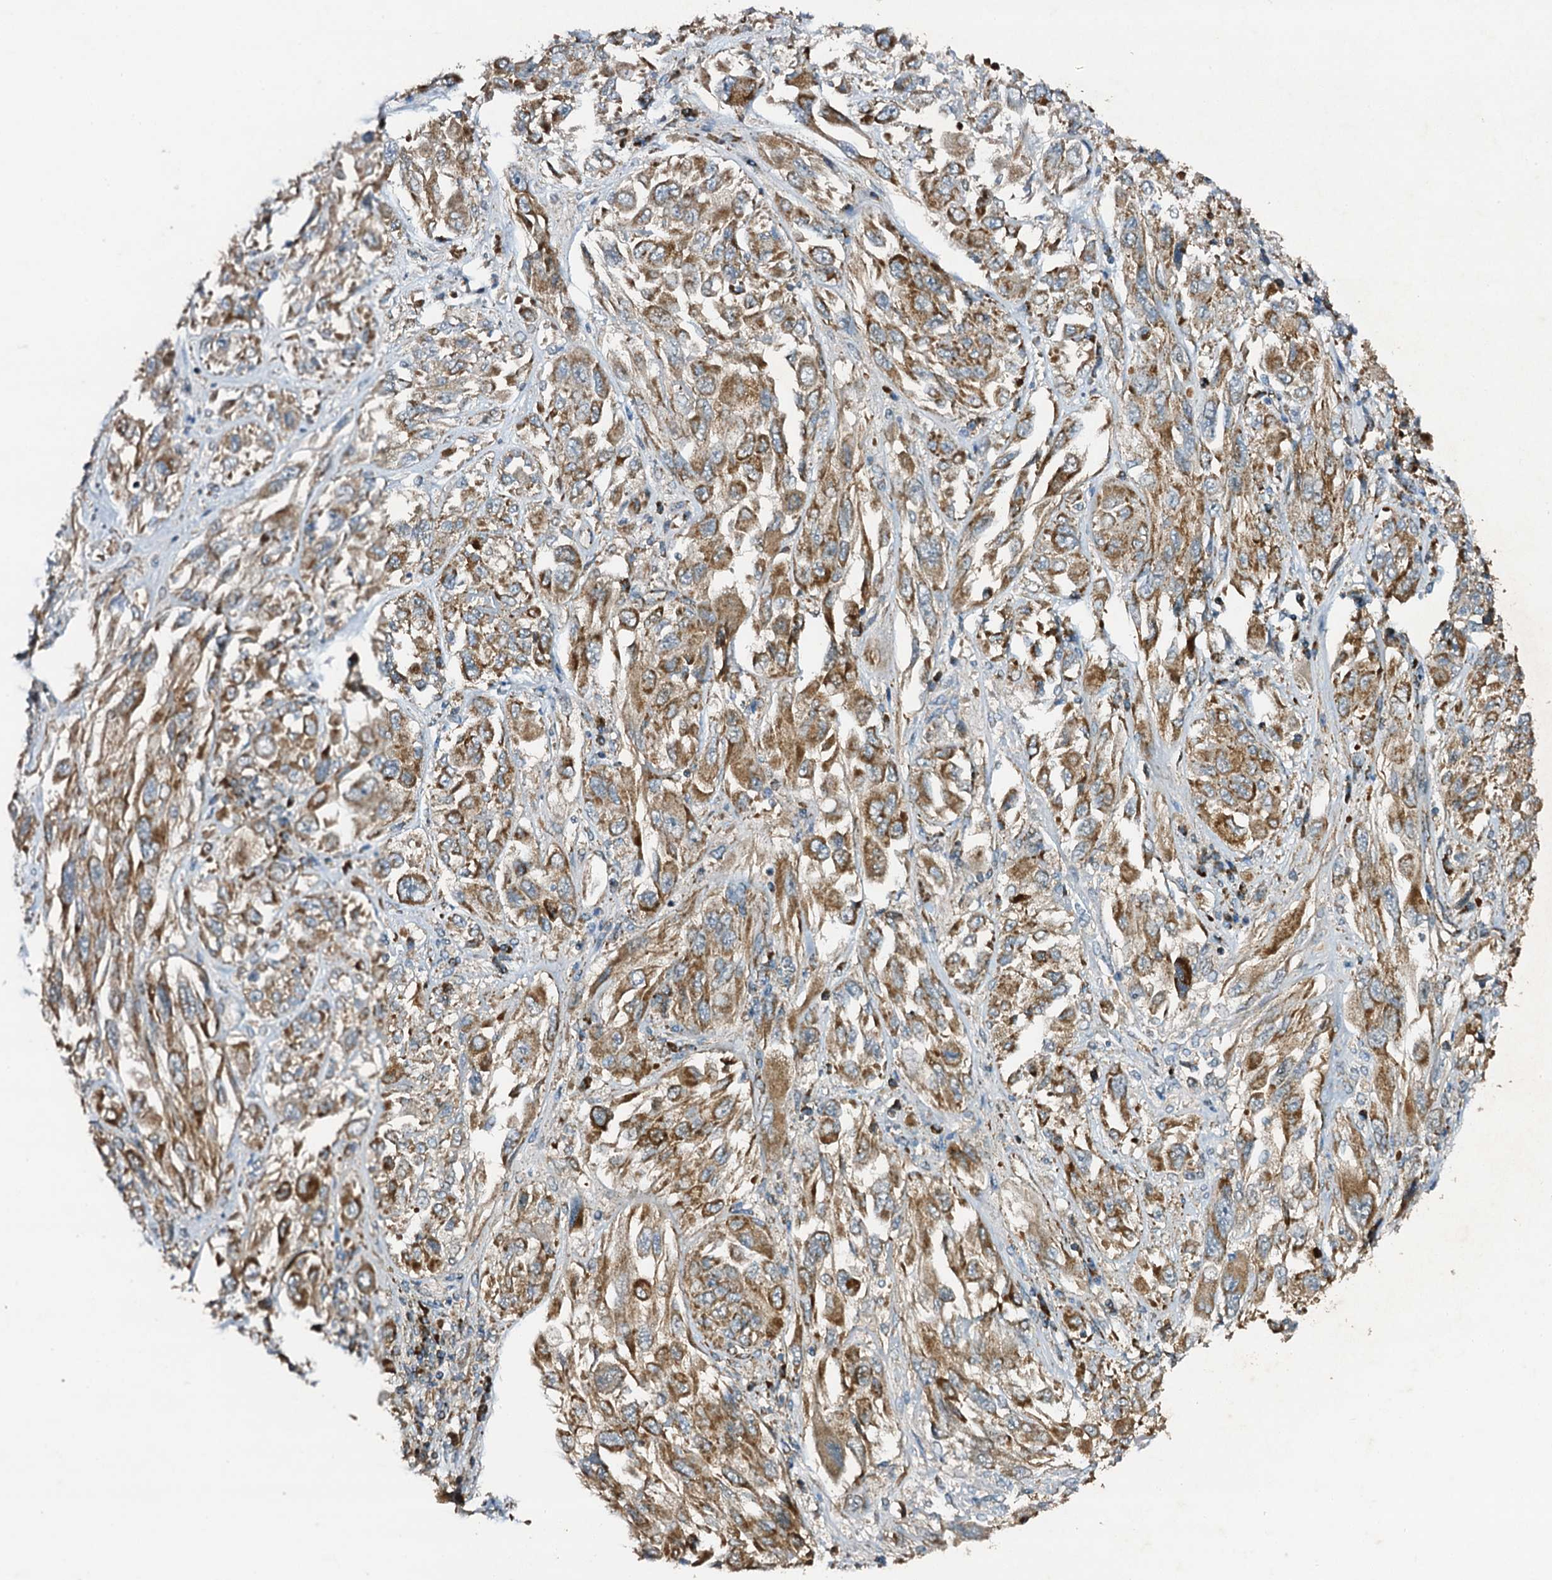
{"staining": {"intensity": "moderate", "quantity": ">75%", "location": "cytoplasmic/membranous"}, "tissue": "melanoma", "cell_type": "Tumor cells", "image_type": "cancer", "snomed": [{"axis": "morphology", "description": "Malignant melanoma, NOS"}, {"axis": "topography", "description": "Skin"}], "caption": "Protein analysis of melanoma tissue demonstrates moderate cytoplasmic/membranous staining in about >75% of tumor cells.", "gene": "NDUFA13", "patient": {"sex": "female", "age": 91}}